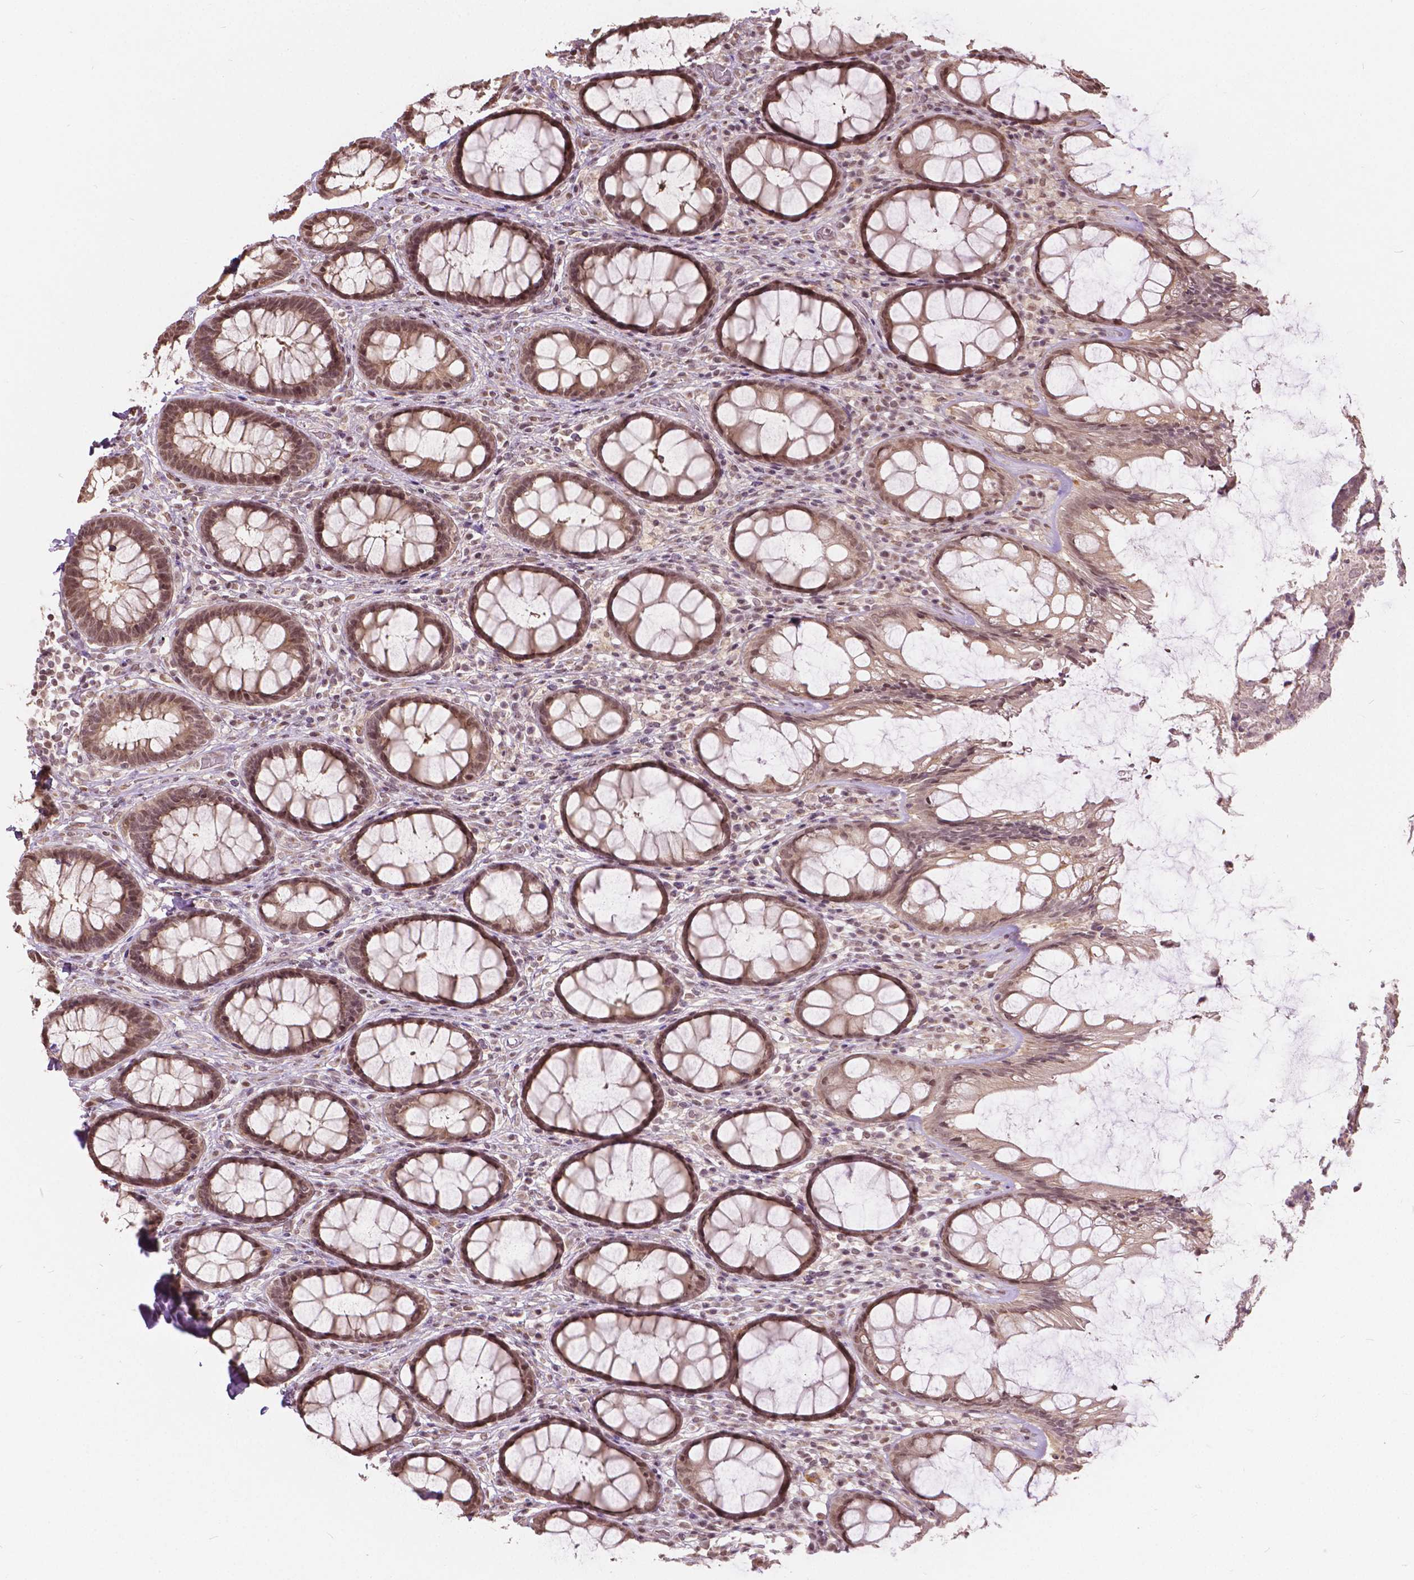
{"staining": {"intensity": "moderate", "quantity": ">75%", "location": "cytoplasmic/membranous,nuclear"}, "tissue": "rectum", "cell_type": "Glandular cells", "image_type": "normal", "snomed": [{"axis": "morphology", "description": "Normal tissue, NOS"}, {"axis": "topography", "description": "Rectum"}], "caption": "IHC (DAB (3,3'-diaminobenzidine)) staining of normal rectum shows moderate cytoplasmic/membranous,nuclear protein staining in approximately >75% of glandular cells. The staining is performed using DAB (3,3'-diaminobenzidine) brown chromogen to label protein expression. The nuclei are counter-stained blue using hematoxylin.", "gene": "HOXA10", "patient": {"sex": "male", "age": 72}}